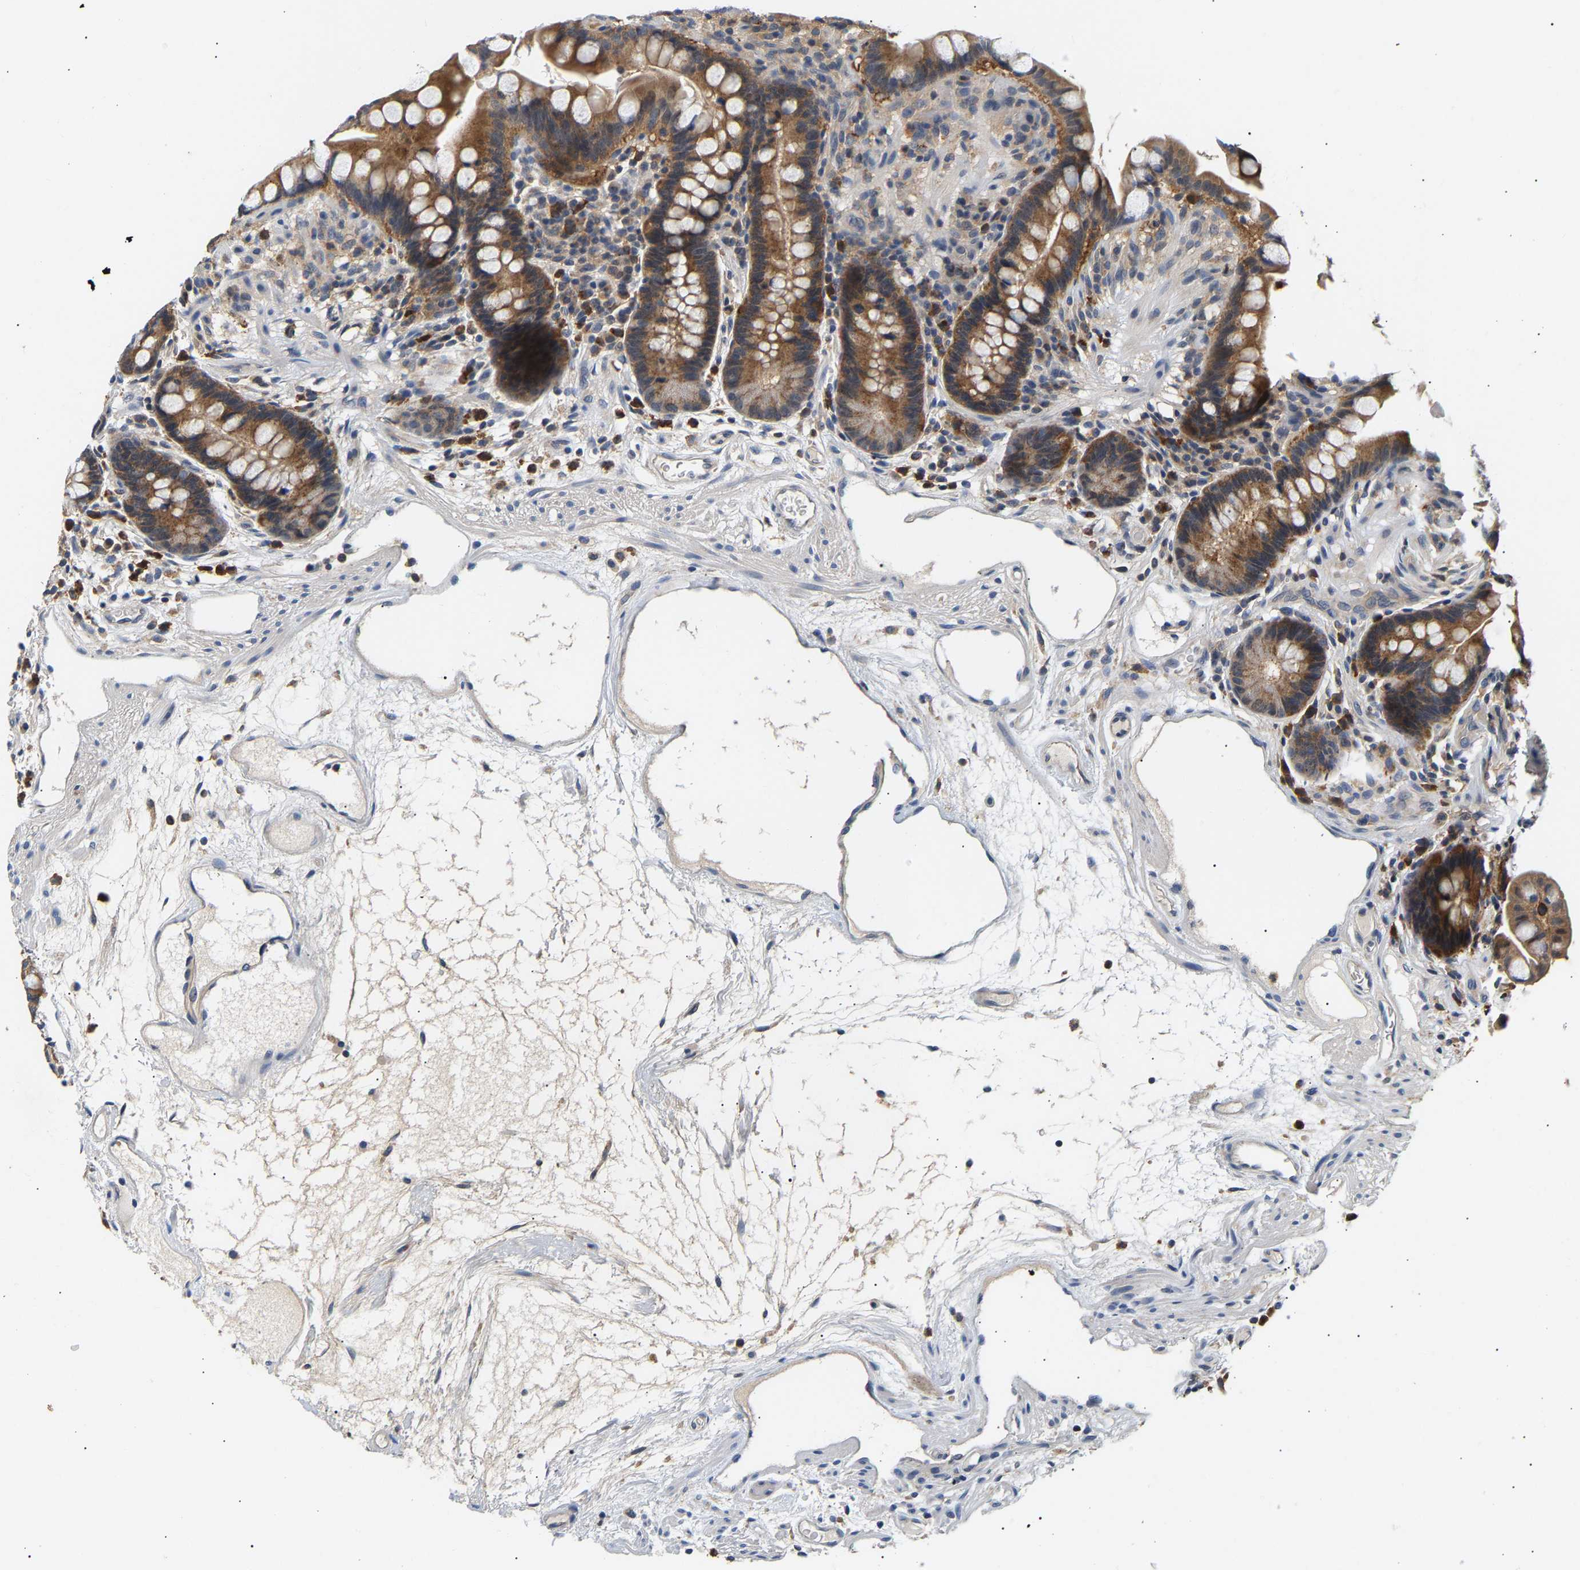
{"staining": {"intensity": "weak", "quantity": "25%-75%", "location": "cytoplasmic/membranous"}, "tissue": "colon", "cell_type": "Endothelial cells", "image_type": "normal", "snomed": [{"axis": "morphology", "description": "Normal tissue, NOS"}, {"axis": "topography", "description": "Colon"}], "caption": "This photomicrograph displays immunohistochemistry staining of benign human colon, with low weak cytoplasmic/membranous expression in about 25%-75% of endothelial cells.", "gene": "PPID", "patient": {"sex": "male", "age": 73}}